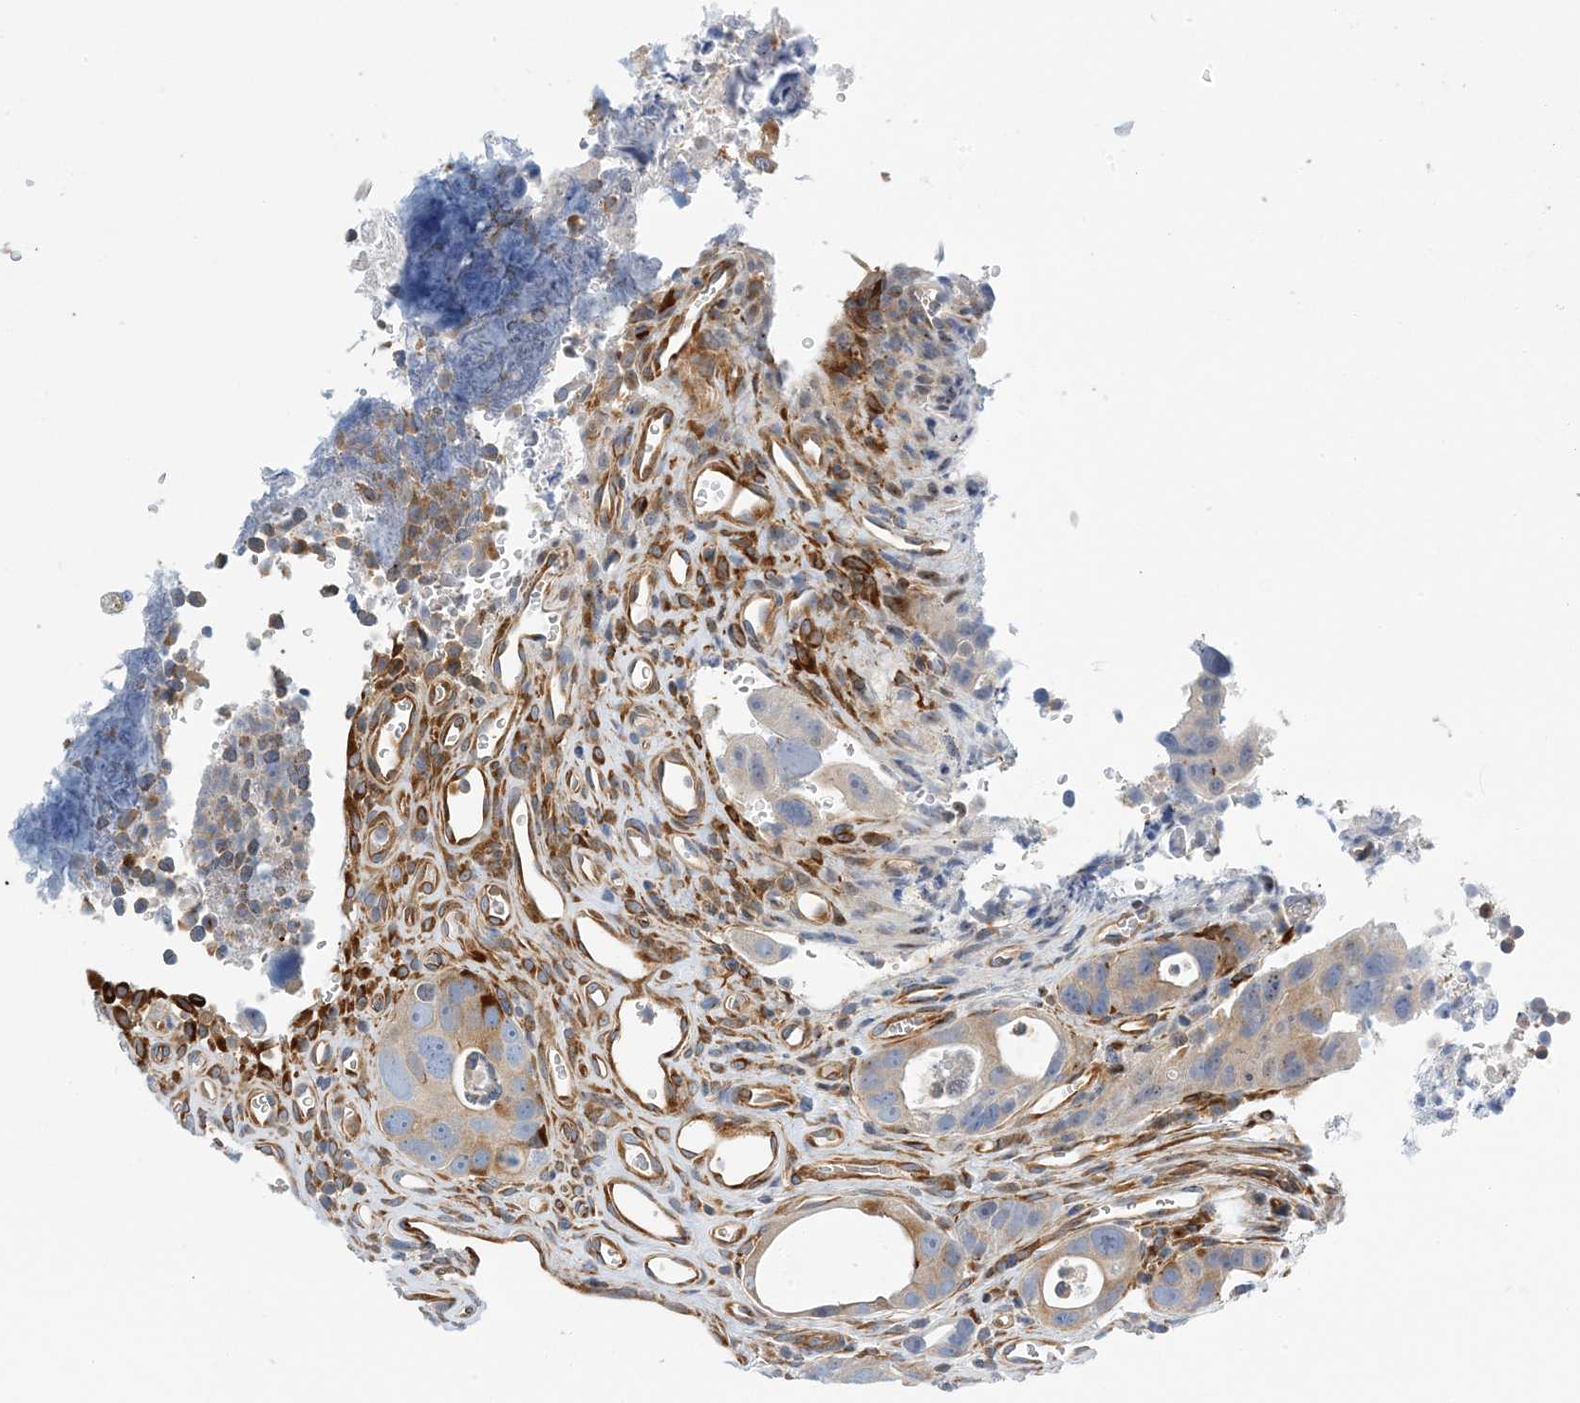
{"staining": {"intensity": "moderate", "quantity": "<25%", "location": "cytoplasmic/membranous"}, "tissue": "colorectal cancer", "cell_type": "Tumor cells", "image_type": "cancer", "snomed": [{"axis": "morphology", "description": "Adenocarcinoma, NOS"}, {"axis": "topography", "description": "Rectum"}], "caption": "Immunohistochemistry histopathology image of human colorectal adenocarcinoma stained for a protein (brown), which reveals low levels of moderate cytoplasmic/membranous positivity in approximately <25% of tumor cells.", "gene": "PCDHA2", "patient": {"sex": "male", "age": 59}}